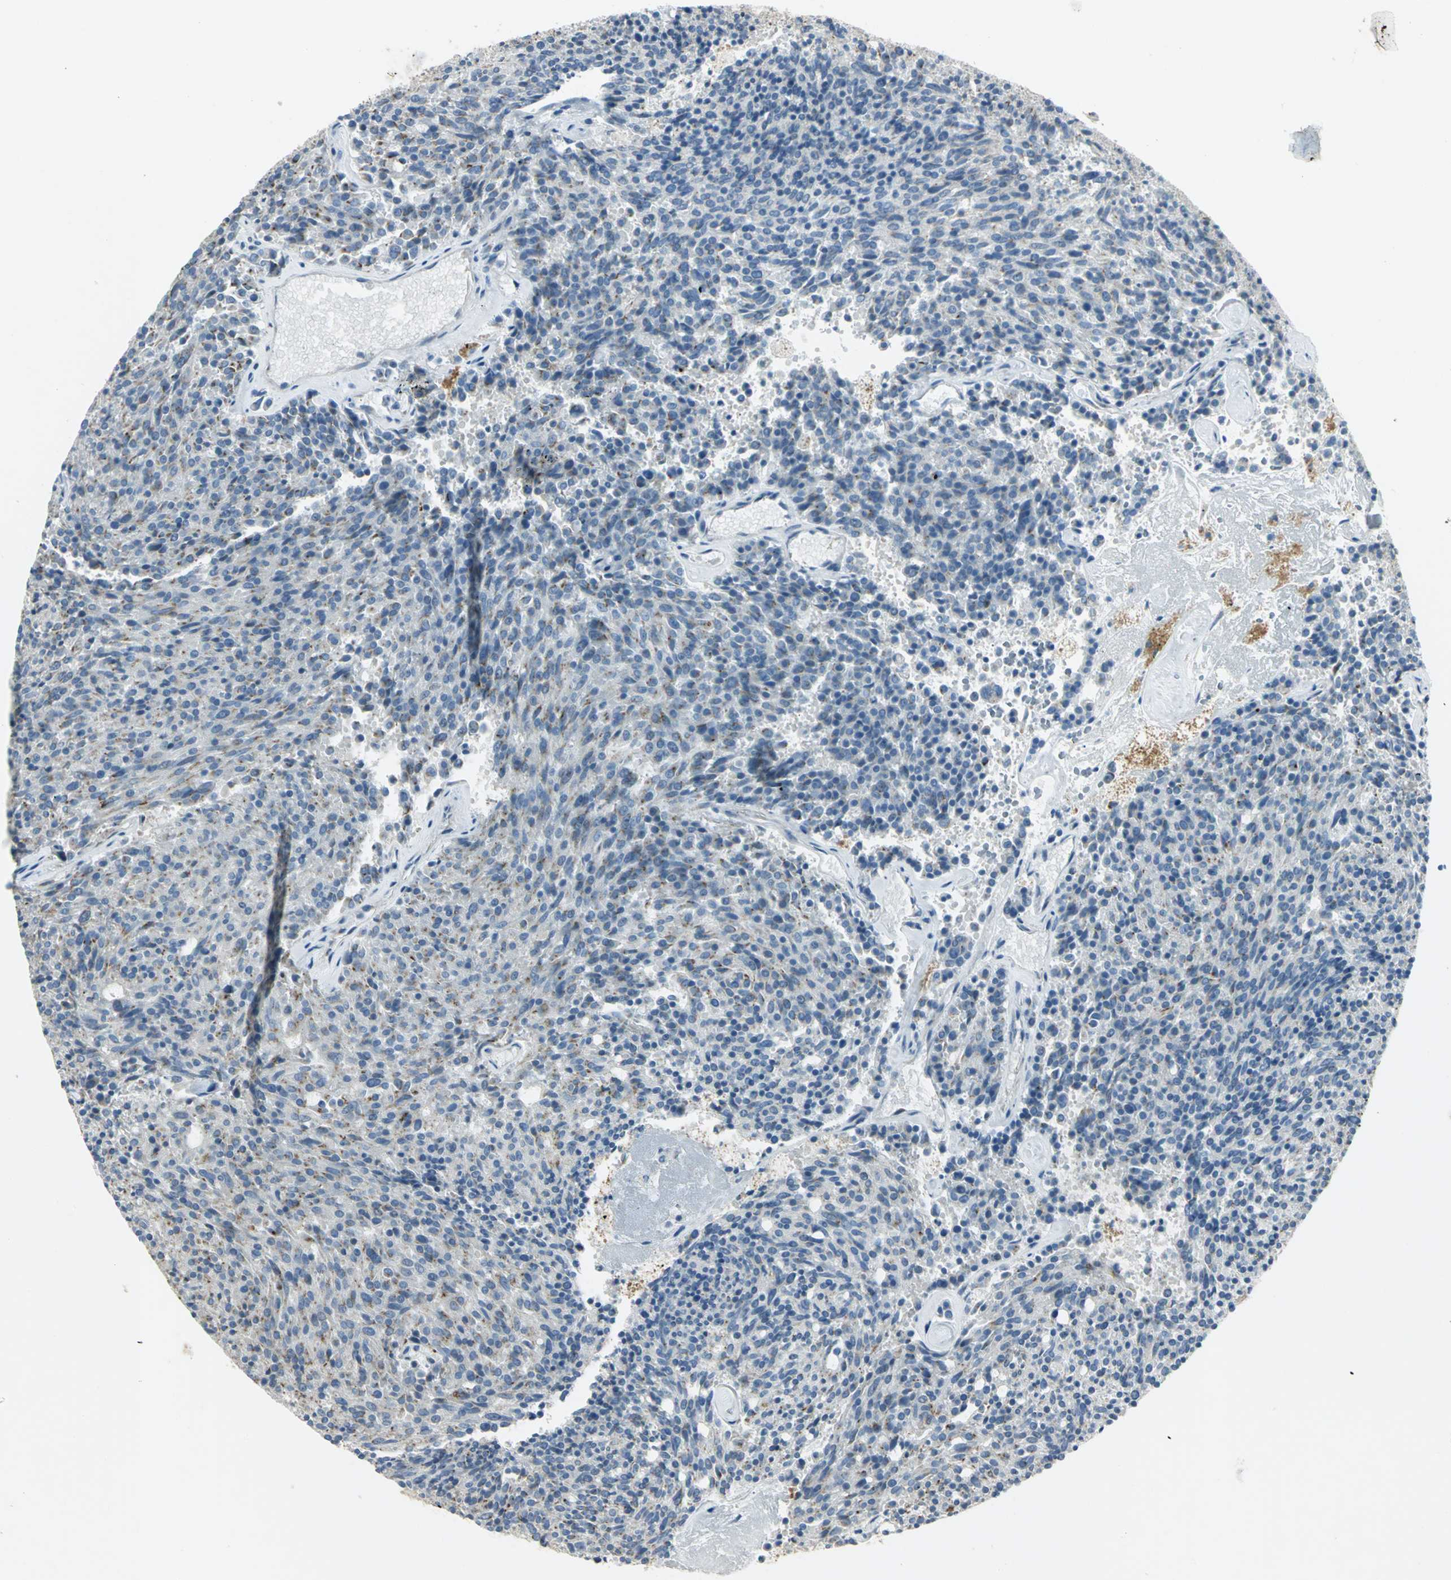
{"staining": {"intensity": "weak", "quantity": "<25%", "location": "cytoplasmic/membranous"}, "tissue": "carcinoid", "cell_type": "Tumor cells", "image_type": "cancer", "snomed": [{"axis": "morphology", "description": "Carcinoid, malignant, NOS"}, {"axis": "topography", "description": "Pancreas"}], "caption": "Photomicrograph shows no protein expression in tumor cells of carcinoid tissue. The staining is performed using DAB (3,3'-diaminobenzidine) brown chromogen with nuclei counter-stained in using hematoxylin.", "gene": "TM9SF2", "patient": {"sex": "female", "age": 54}}